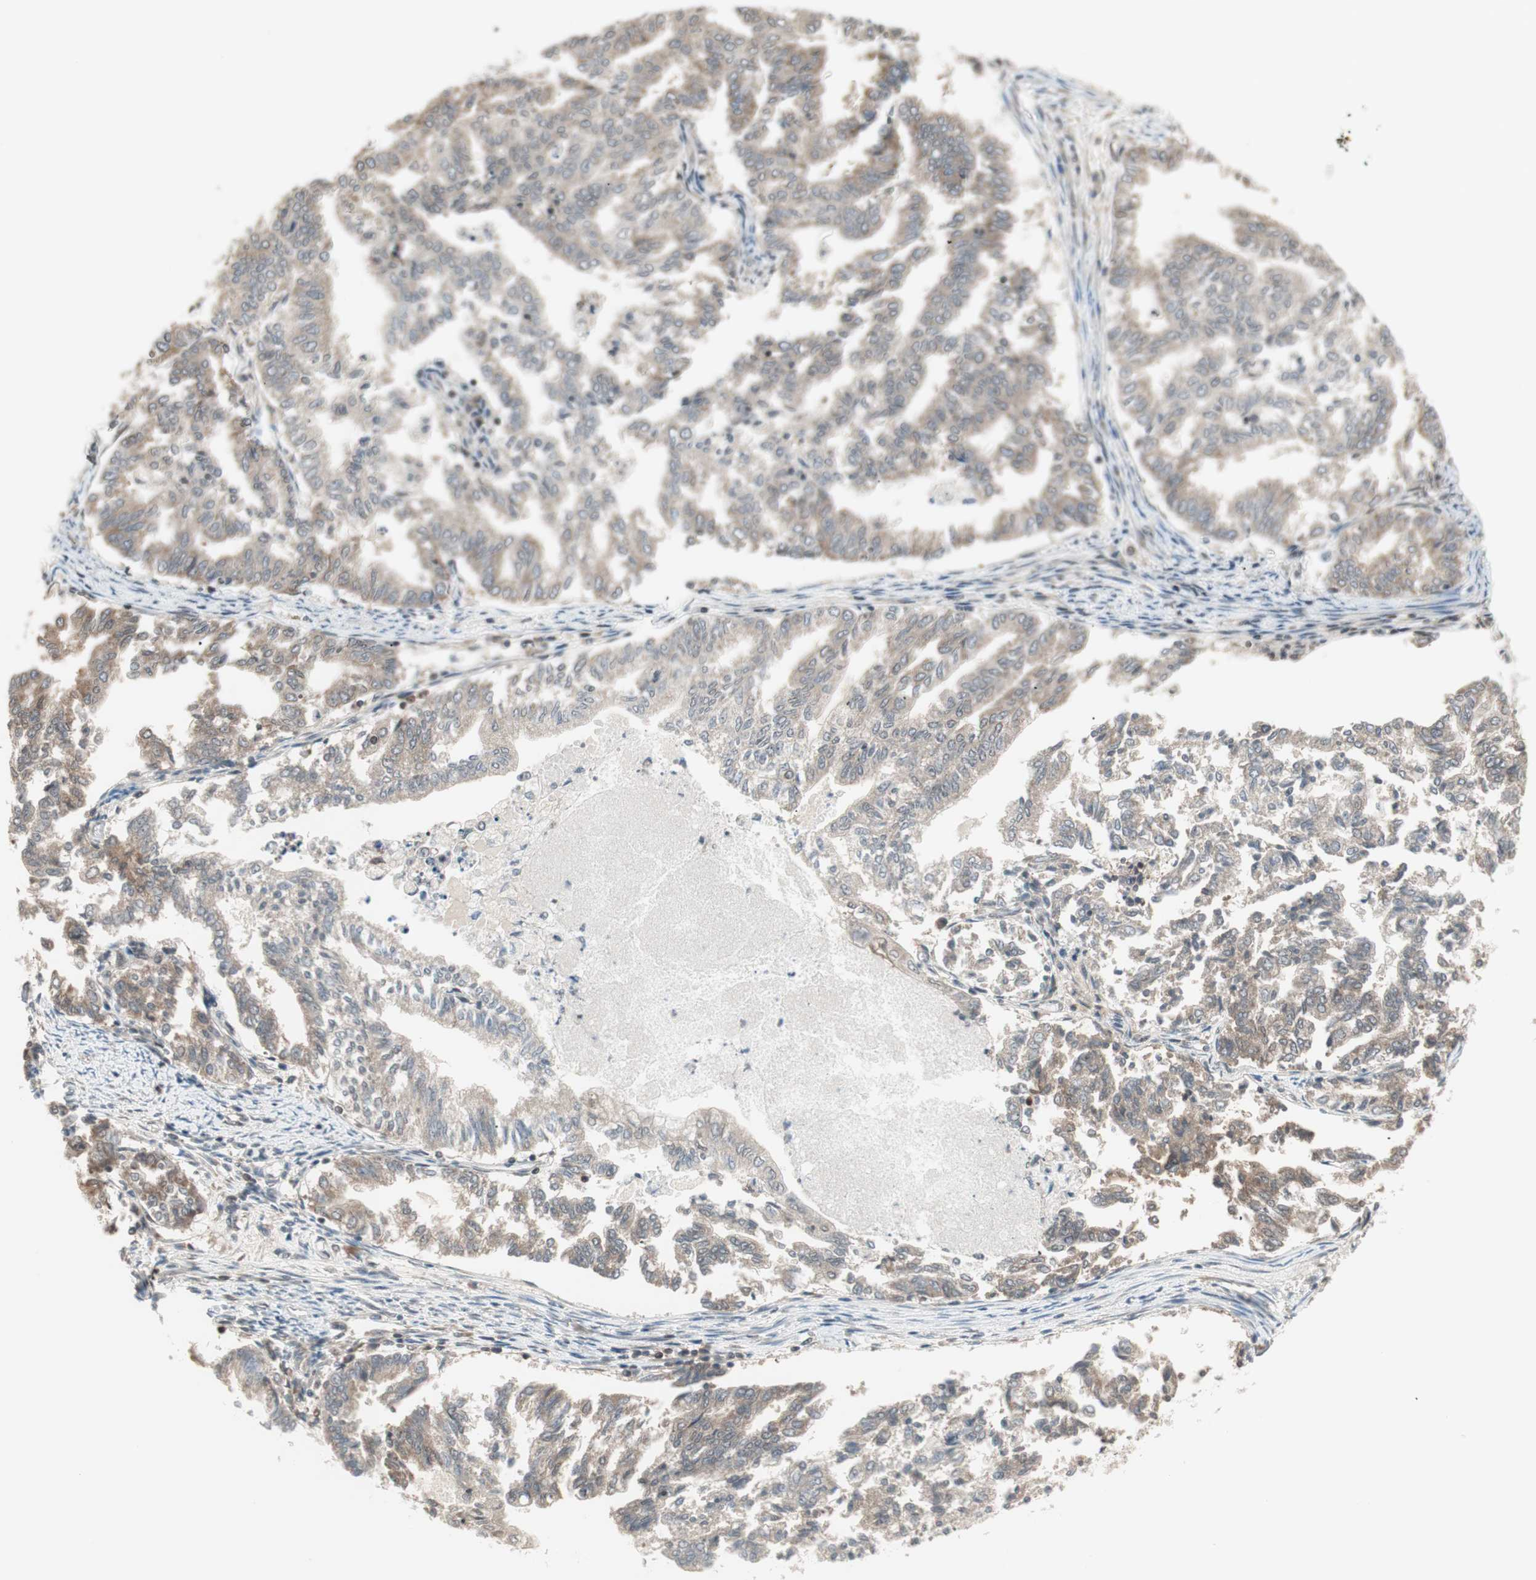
{"staining": {"intensity": "weak", "quantity": "25%-75%", "location": "cytoplasmic/membranous"}, "tissue": "endometrial cancer", "cell_type": "Tumor cells", "image_type": "cancer", "snomed": [{"axis": "morphology", "description": "Adenocarcinoma, NOS"}, {"axis": "topography", "description": "Endometrium"}], "caption": "The histopathology image shows immunohistochemical staining of endometrial adenocarcinoma. There is weak cytoplasmic/membranous staining is appreciated in about 25%-75% of tumor cells.", "gene": "UBE2I", "patient": {"sex": "female", "age": 79}}